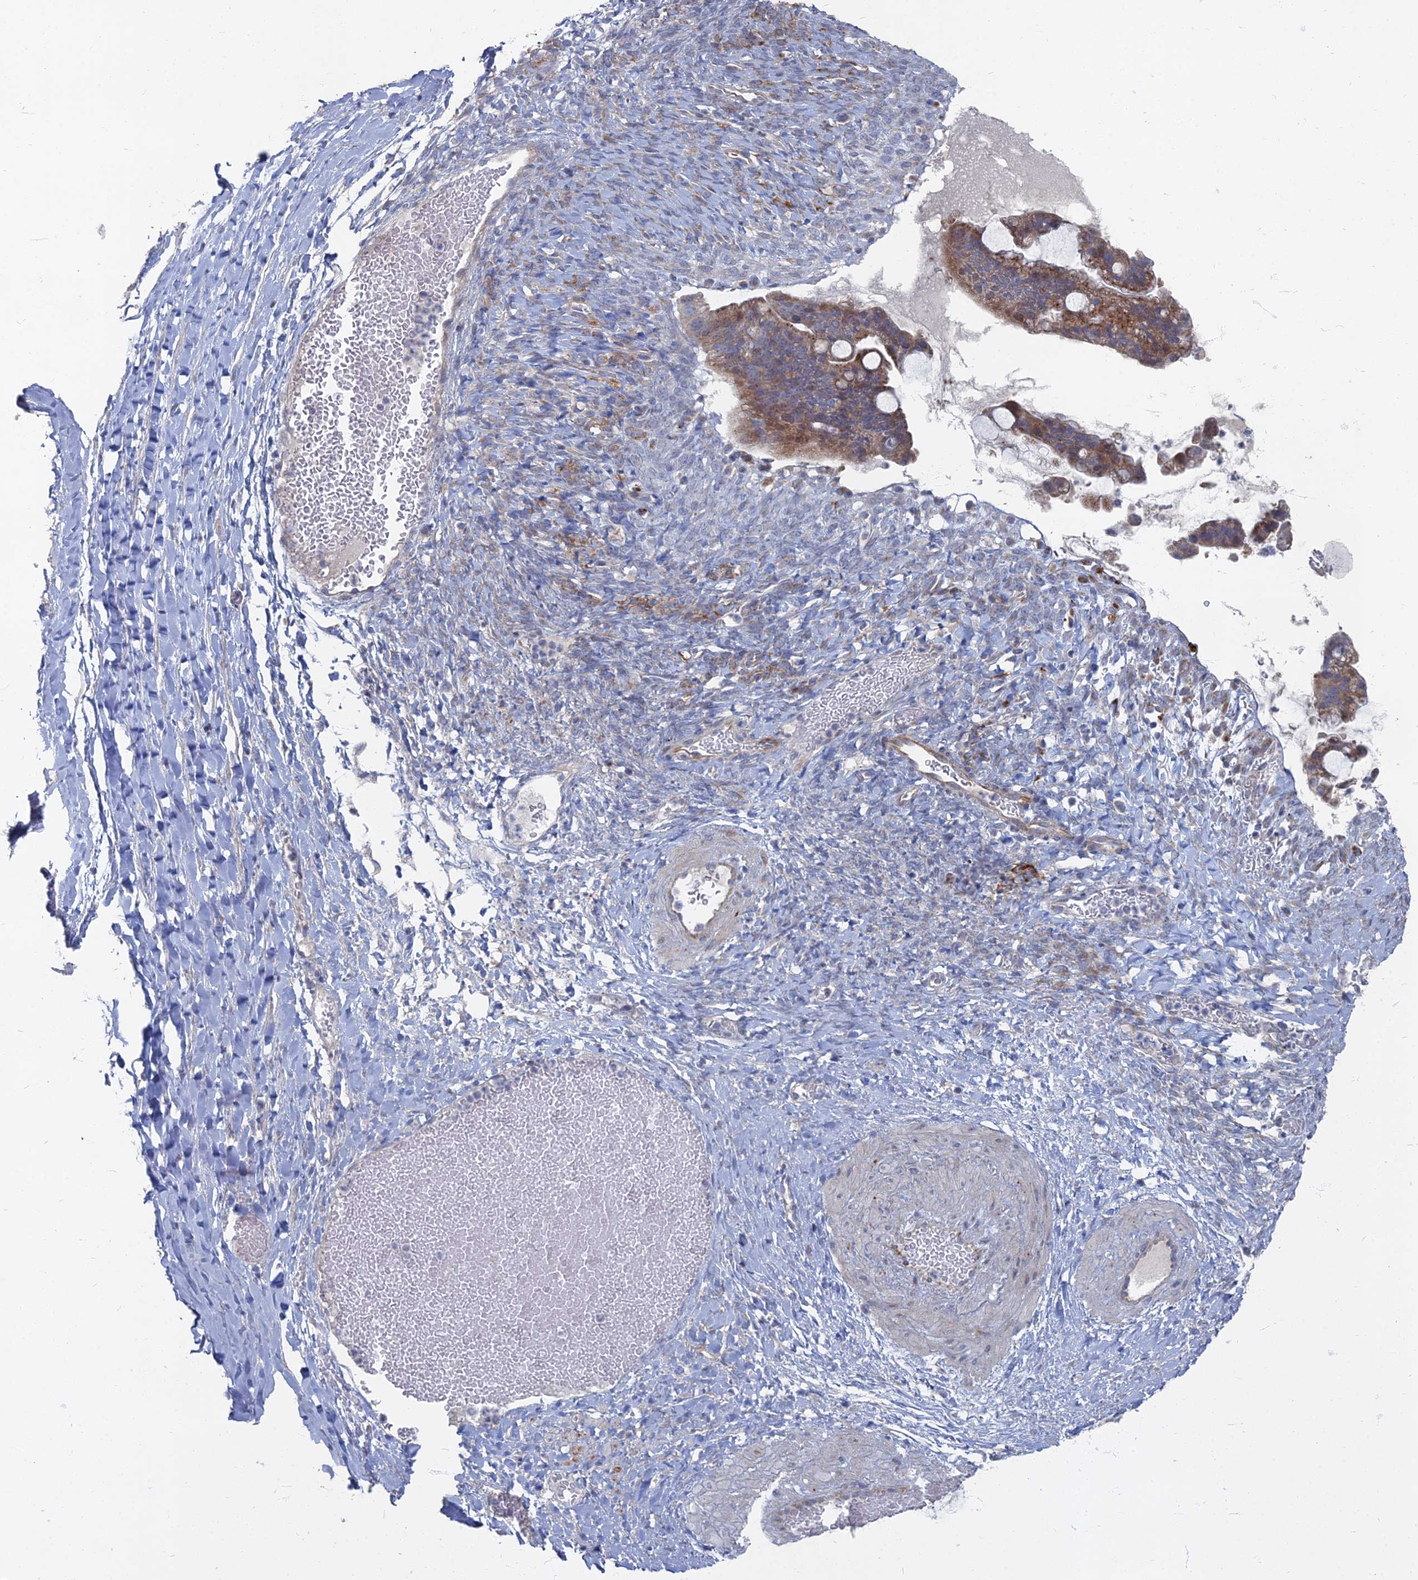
{"staining": {"intensity": "moderate", "quantity": ">75%", "location": "cytoplasmic/membranous"}, "tissue": "ovarian cancer", "cell_type": "Tumor cells", "image_type": "cancer", "snomed": [{"axis": "morphology", "description": "Cystadenocarcinoma, mucinous, NOS"}, {"axis": "topography", "description": "Ovary"}], "caption": "Tumor cells reveal medium levels of moderate cytoplasmic/membranous staining in approximately >75% of cells in mucinous cystadenocarcinoma (ovarian).", "gene": "TMEM128", "patient": {"sex": "female", "age": 73}}